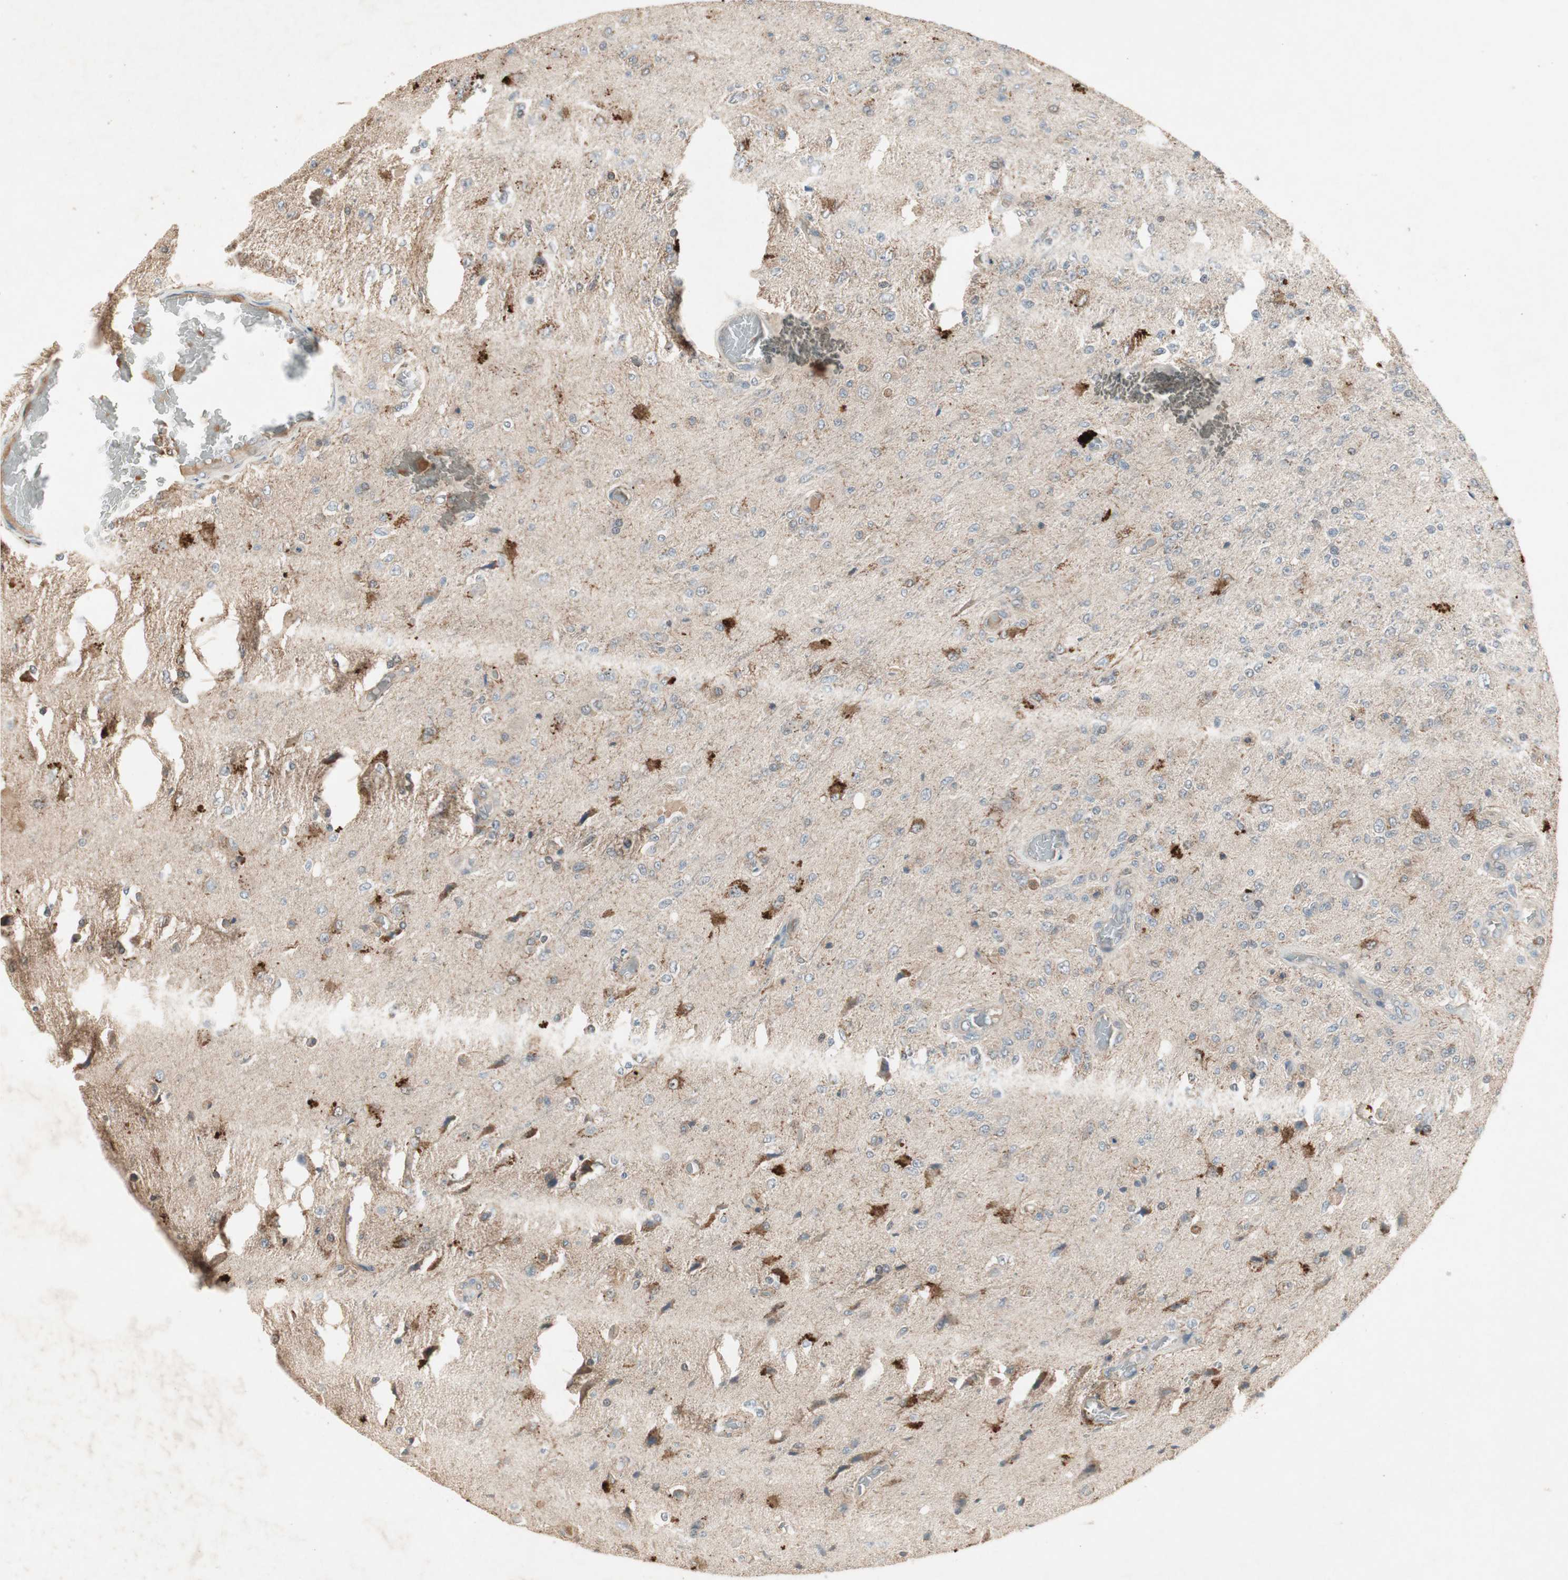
{"staining": {"intensity": "weak", "quantity": "<25%", "location": "cytoplasmic/membranous"}, "tissue": "glioma", "cell_type": "Tumor cells", "image_type": "cancer", "snomed": [{"axis": "morphology", "description": "Normal tissue, NOS"}, {"axis": "morphology", "description": "Glioma, malignant, High grade"}, {"axis": "topography", "description": "Cerebral cortex"}], "caption": "Tumor cells are negative for brown protein staining in malignant glioma (high-grade).", "gene": "JMJD7-PLA2G4B", "patient": {"sex": "male", "age": 77}}